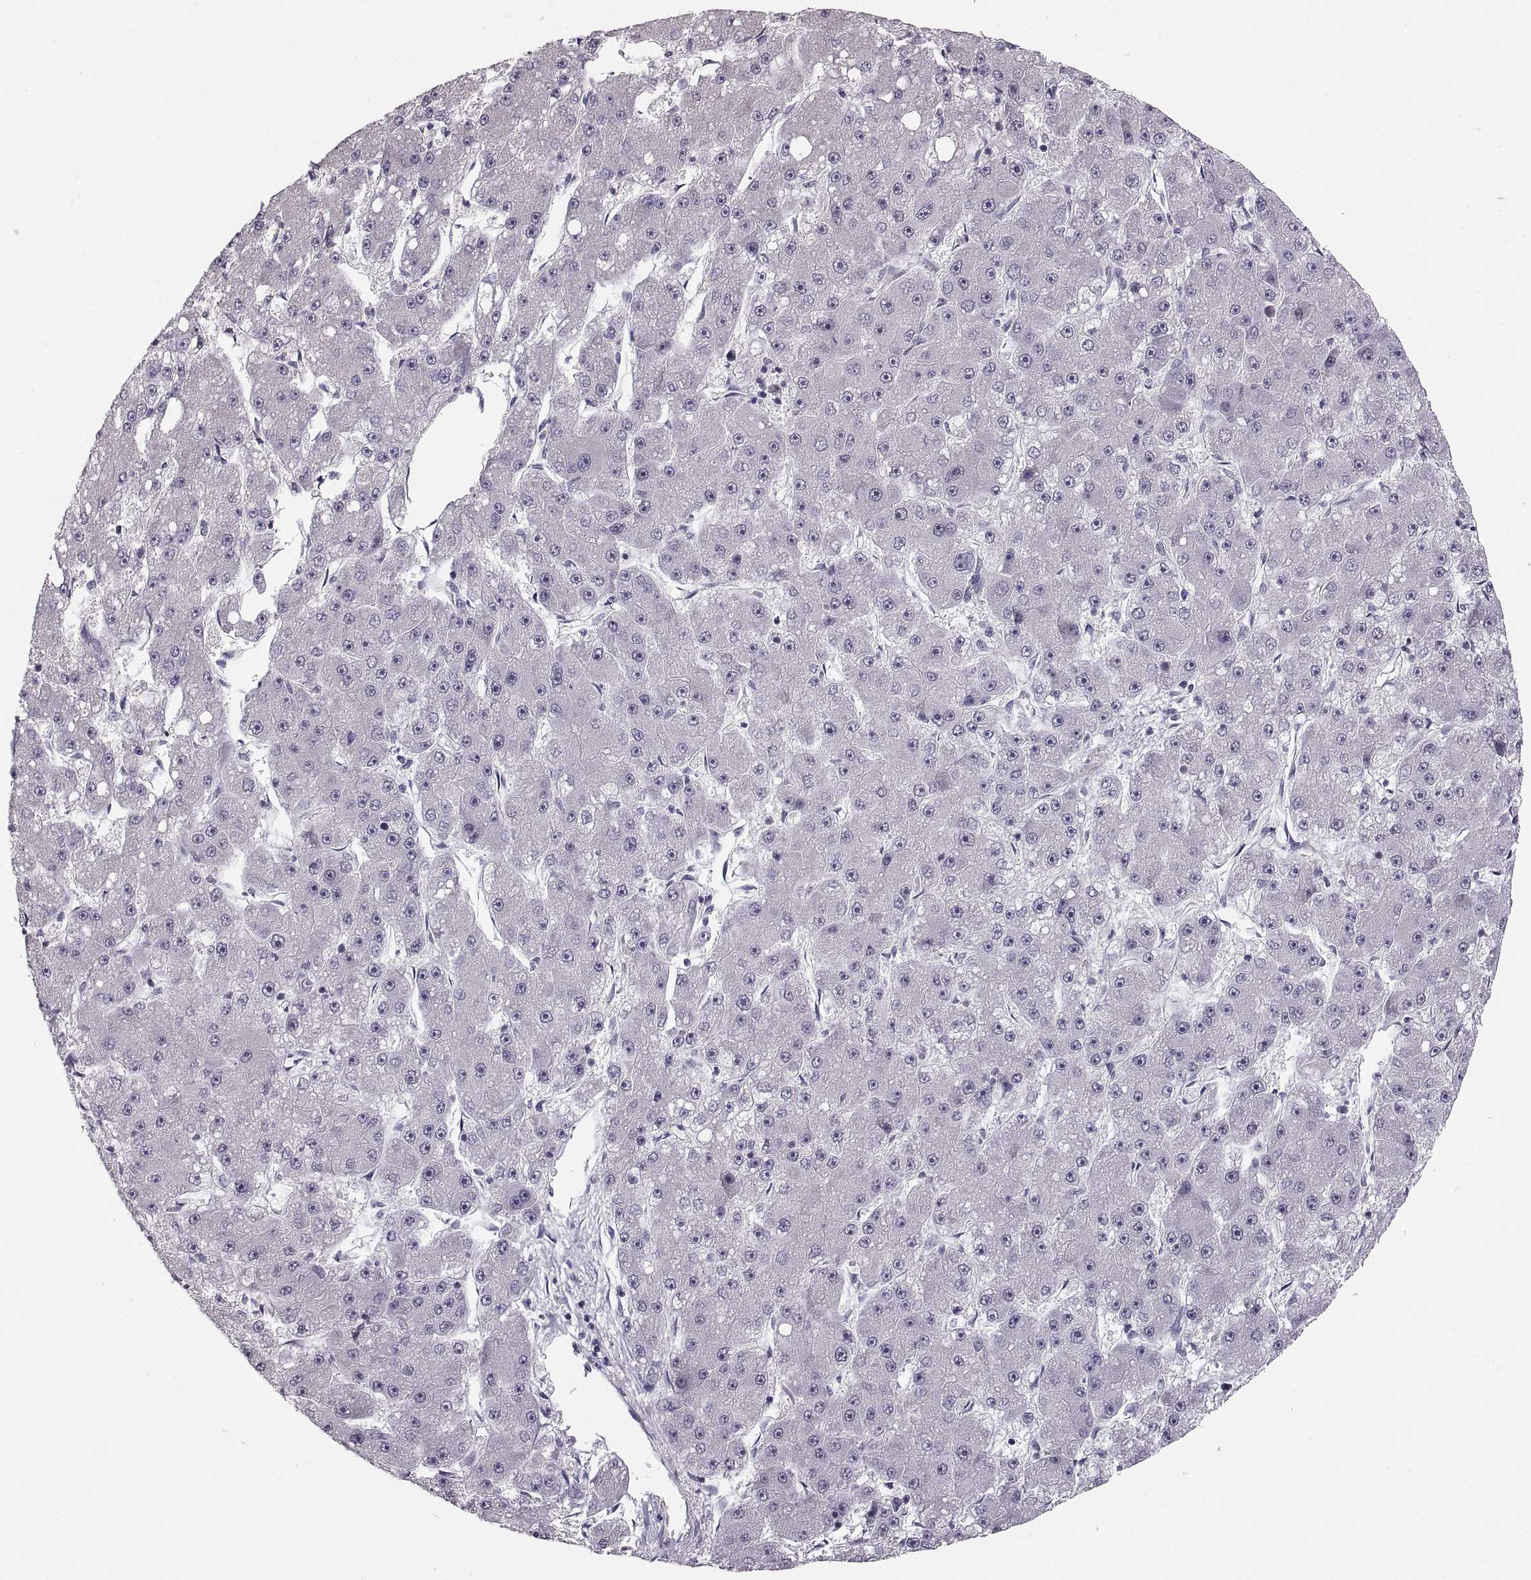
{"staining": {"intensity": "negative", "quantity": "none", "location": "none"}, "tissue": "liver cancer", "cell_type": "Tumor cells", "image_type": "cancer", "snomed": [{"axis": "morphology", "description": "Carcinoma, Hepatocellular, NOS"}, {"axis": "topography", "description": "Liver"}], "caption": "An image of human hepatocellular carcinoma (liver) is negative for staining in tumor cells.", "gene": "PAX2", "patient": {"sex": "male", "age": 67}}